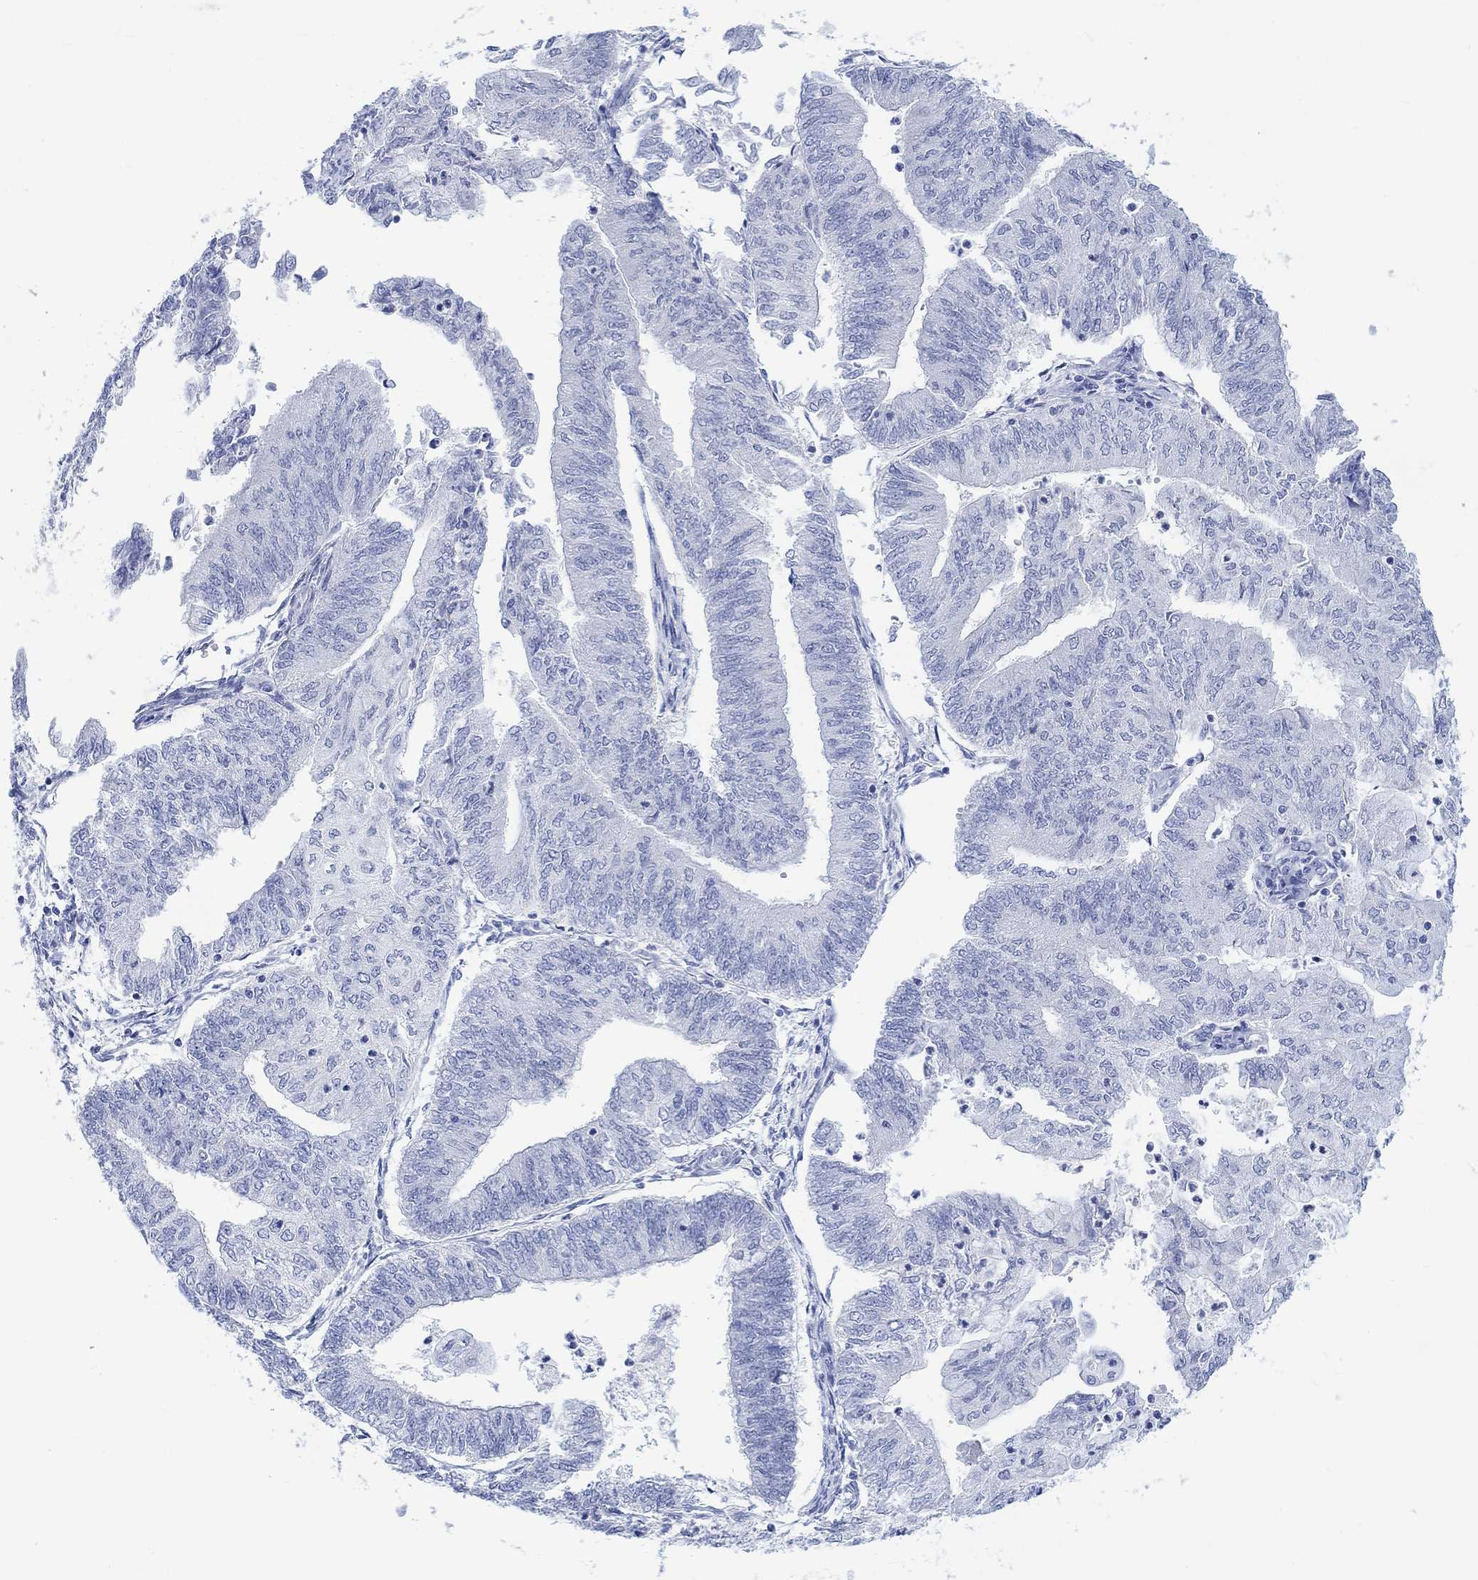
{"staining": {"intensity": "negative", "quantity": "none", "location": "none"}, "tissue": "endometrial cancer", "cell_type": "Tumor cells", "image_type": "cancer", "snomed": [{"axis": "morphology", "description": "Adenocarcinoma, NOS"}, {"axis": "topography", "description": "Endometrium"}], "caption": "Immunohistochemistry of human endometrial adenocarcinoma displays no expression in tumor cells.", "gene": "CALCA", "patient": {"sex": "female", "age": 59}}